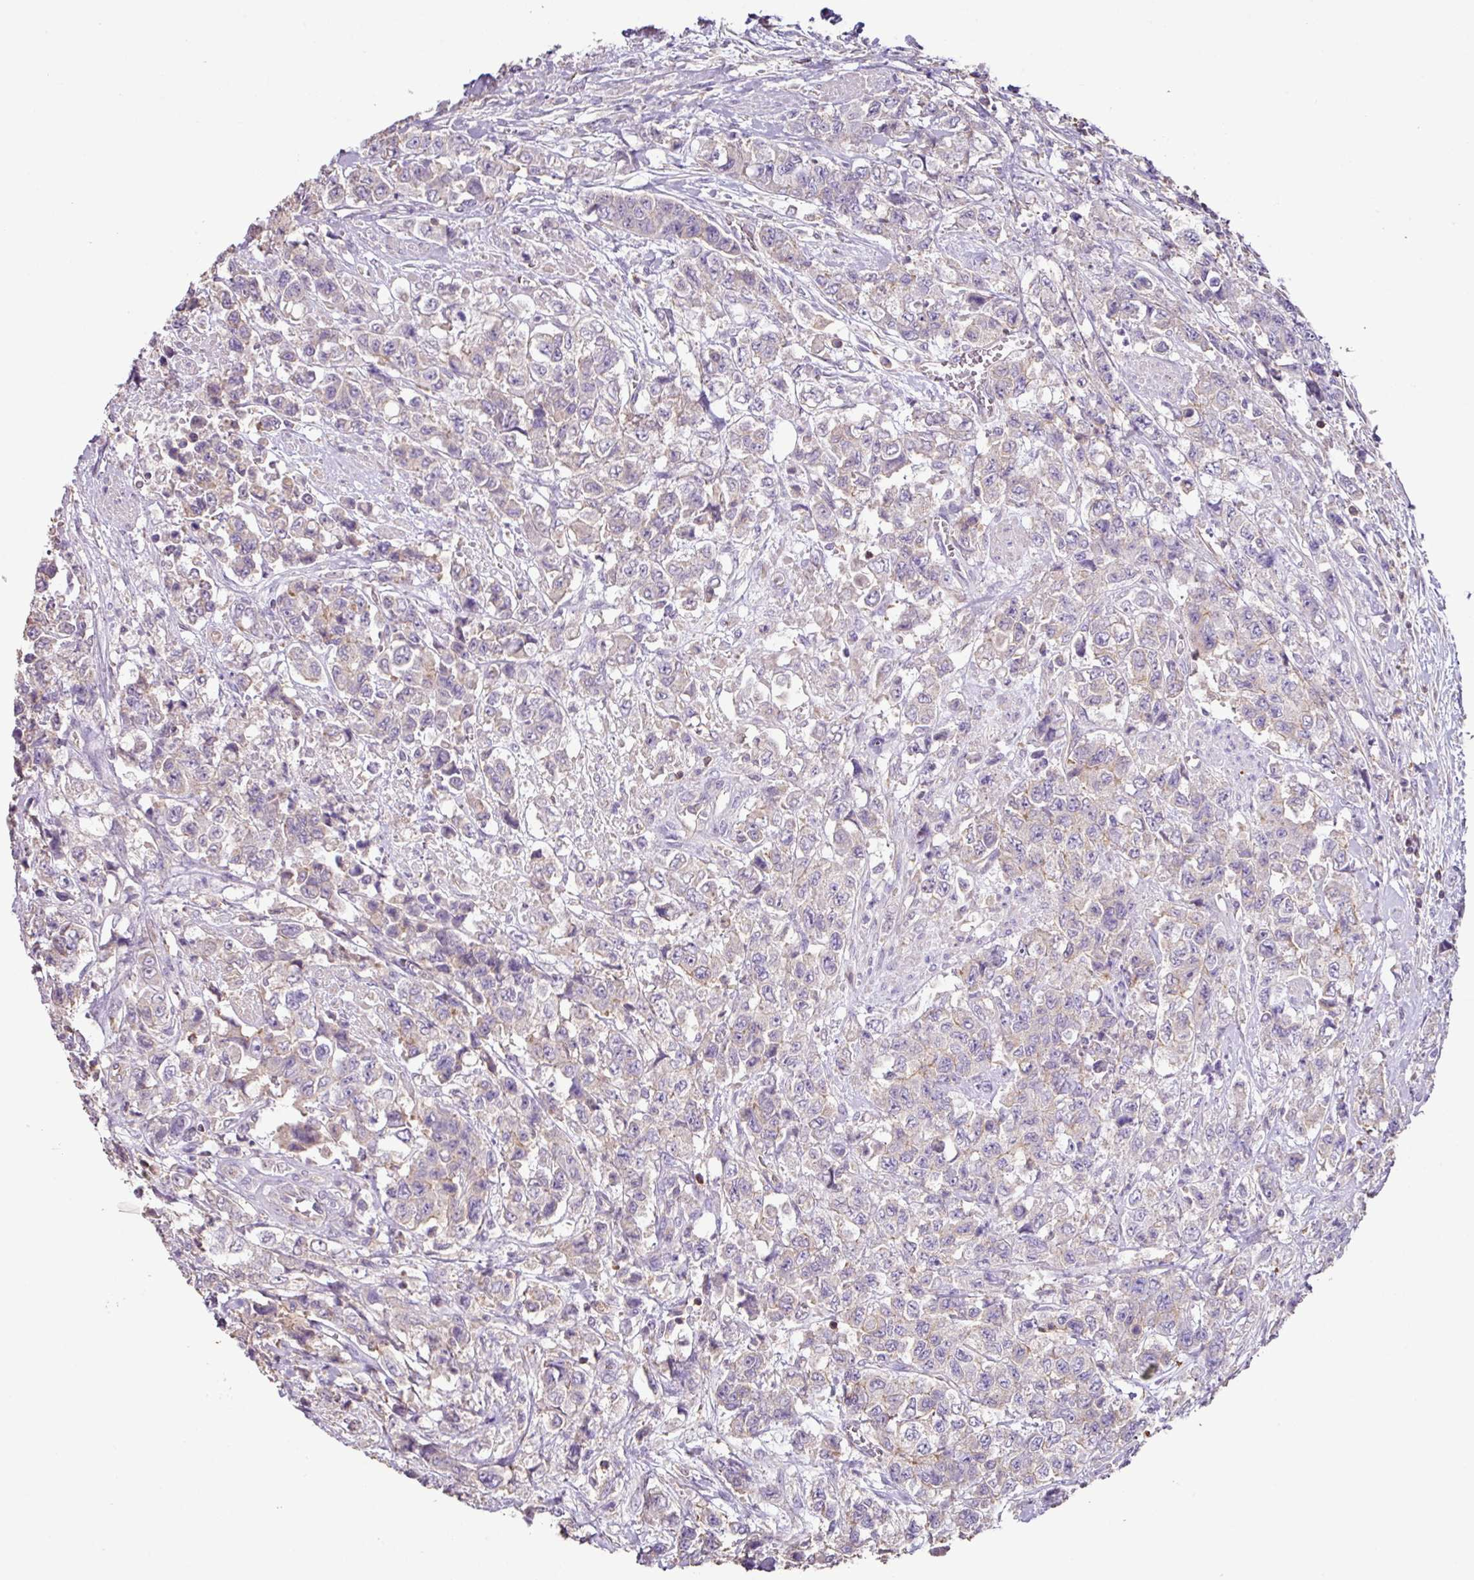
{"staining": {"intensity": "negative", "quantity": "none", "location": "none"}, "tissue": "urothelial cancer", "cell_type": "Tumor cells", "image_type": "cancer", "snomed": [{"axis": "morphology", "description": "Urothelial carcinoma, High grade"}, {"axis": "topography", "description": "Urinary bladder"}], "caption": "Micrograph shows no significant protein positivity in tumor cells of urothelial cancer.", "gene": "AGR3", "patient": {"sex": "female", "age": 78}}